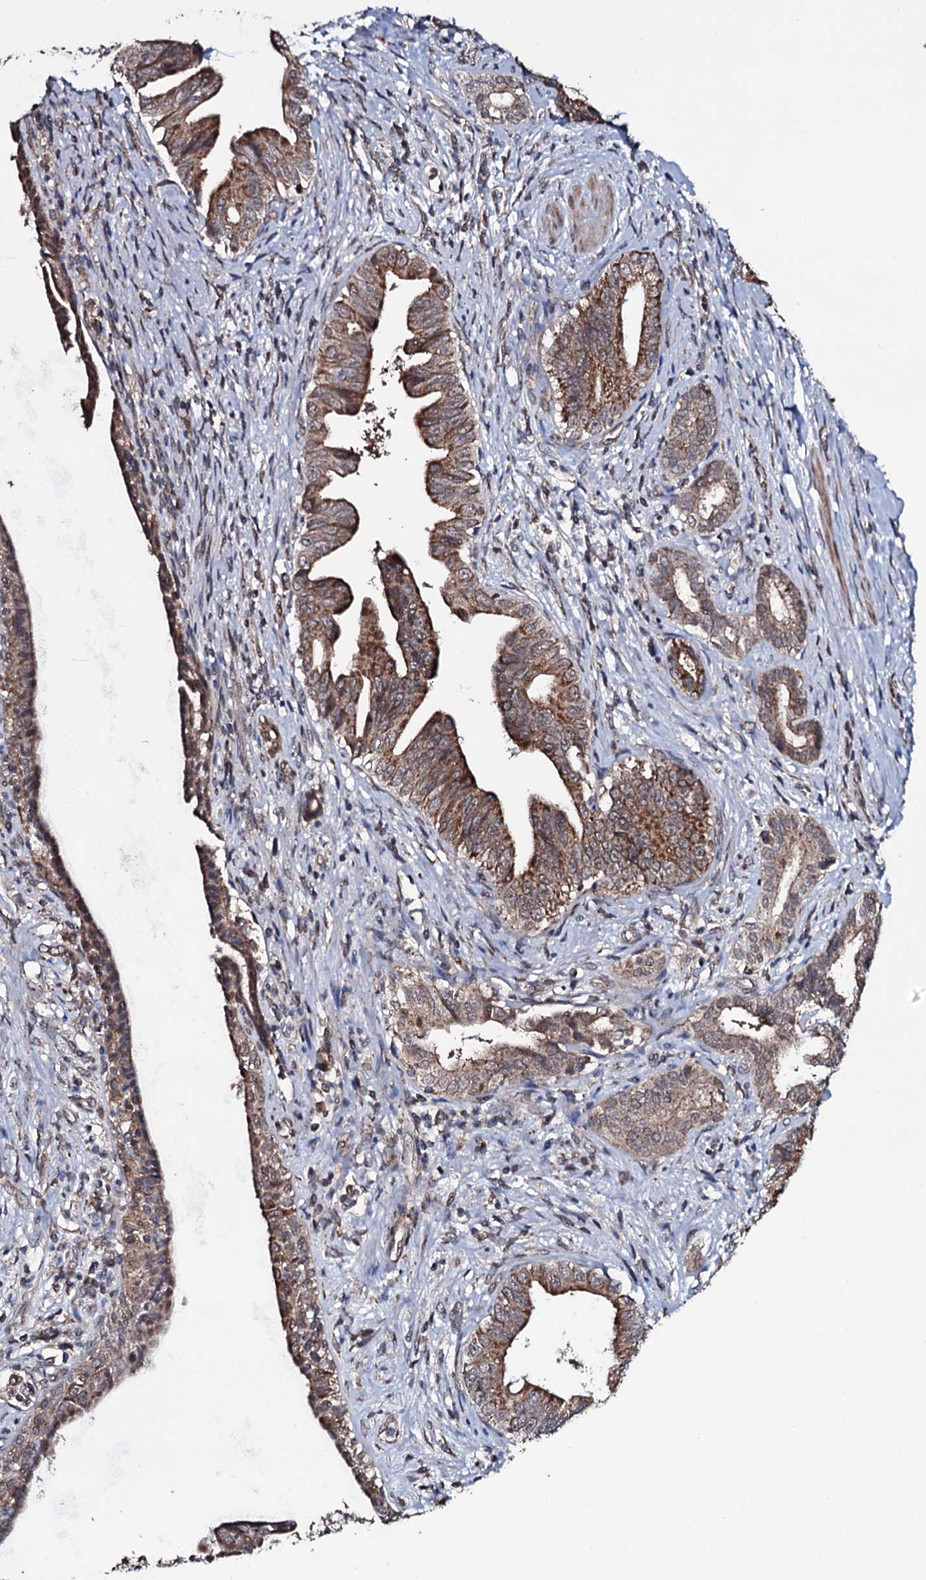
{"staining": {"intensity": "moderate", "quantity": ">75%", "location": "cytoplasmic/membranous"}, "tissue": "pancreatic cancer", "cell_type": "Tumor cells", "image_type": "cancer", "snomed": [{"axis": "morphology", "description": "Adenocarcinoma, NOS"}, {"axis": "topography", "description": "Pancreas"}], "caption": "Pancreatic cancer tissue demonstrates moderate cytoplasmic/membranous expression in about >75% of tumor cells, visualized by immunohistochemistry. (DAB = brown stain, brightfield microscopy at high magnification).", "gene": "MRPS31", "patient": {"sex": "female", "age": 55}}